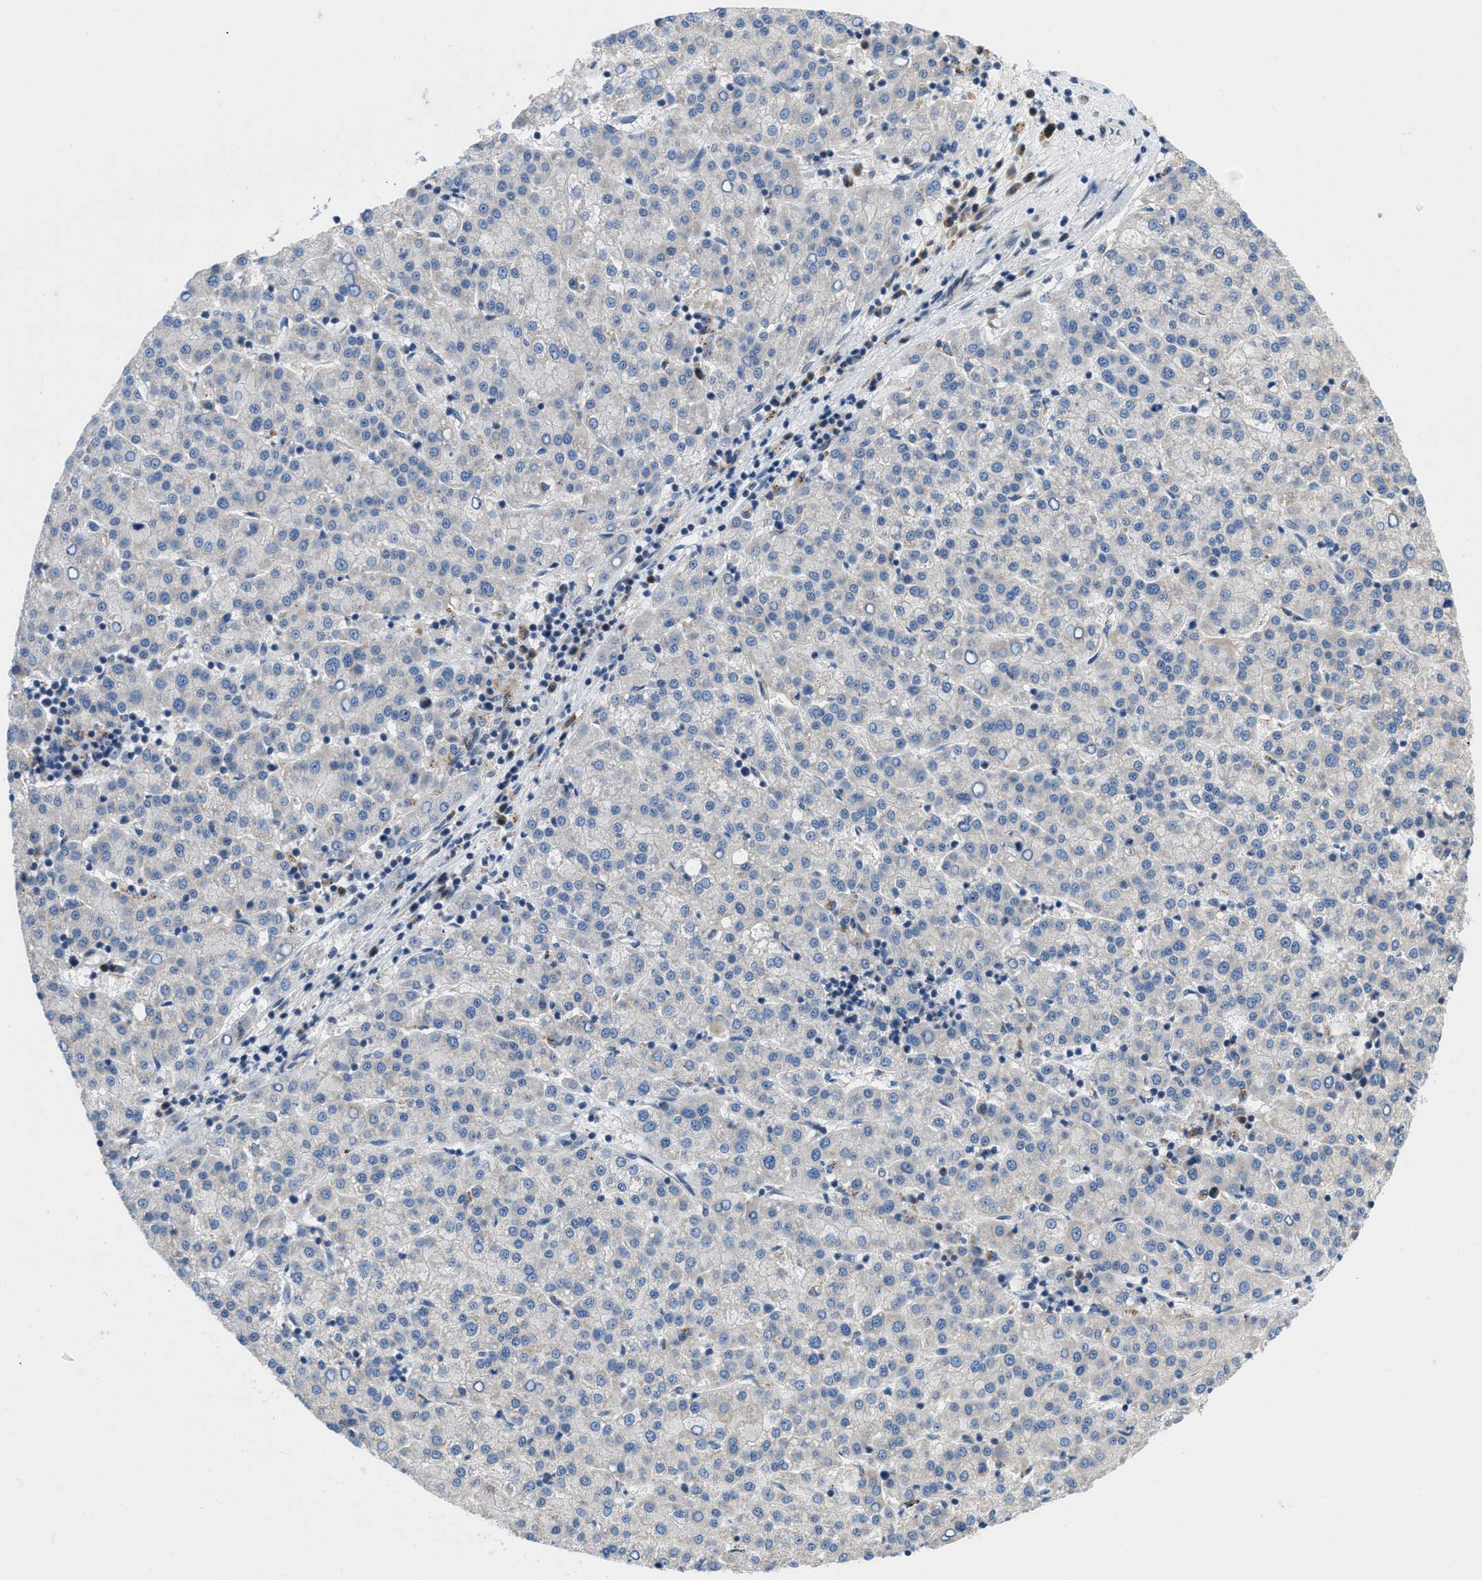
{"staining": {"intensity": "negative", "quantity": "none", "location": "none"}, "tissue": "liver cancer", "cell_type": "Tumor cells", "image_type": "cancer", "snomed": [{"axis": "morphology", "description": "Carcinoma, Hepatocellular, NOS"}, {"axis": "topography", "description": "Liver"}], "caption": "DAB (3,3'-diaminobenzidine) immunohistochemical staining of liver hepatocellular carcinoma reveals no significant positivity in tumor cells.", "gene": "TMEM248", "patient": {"sex": "female", "age": 58}}